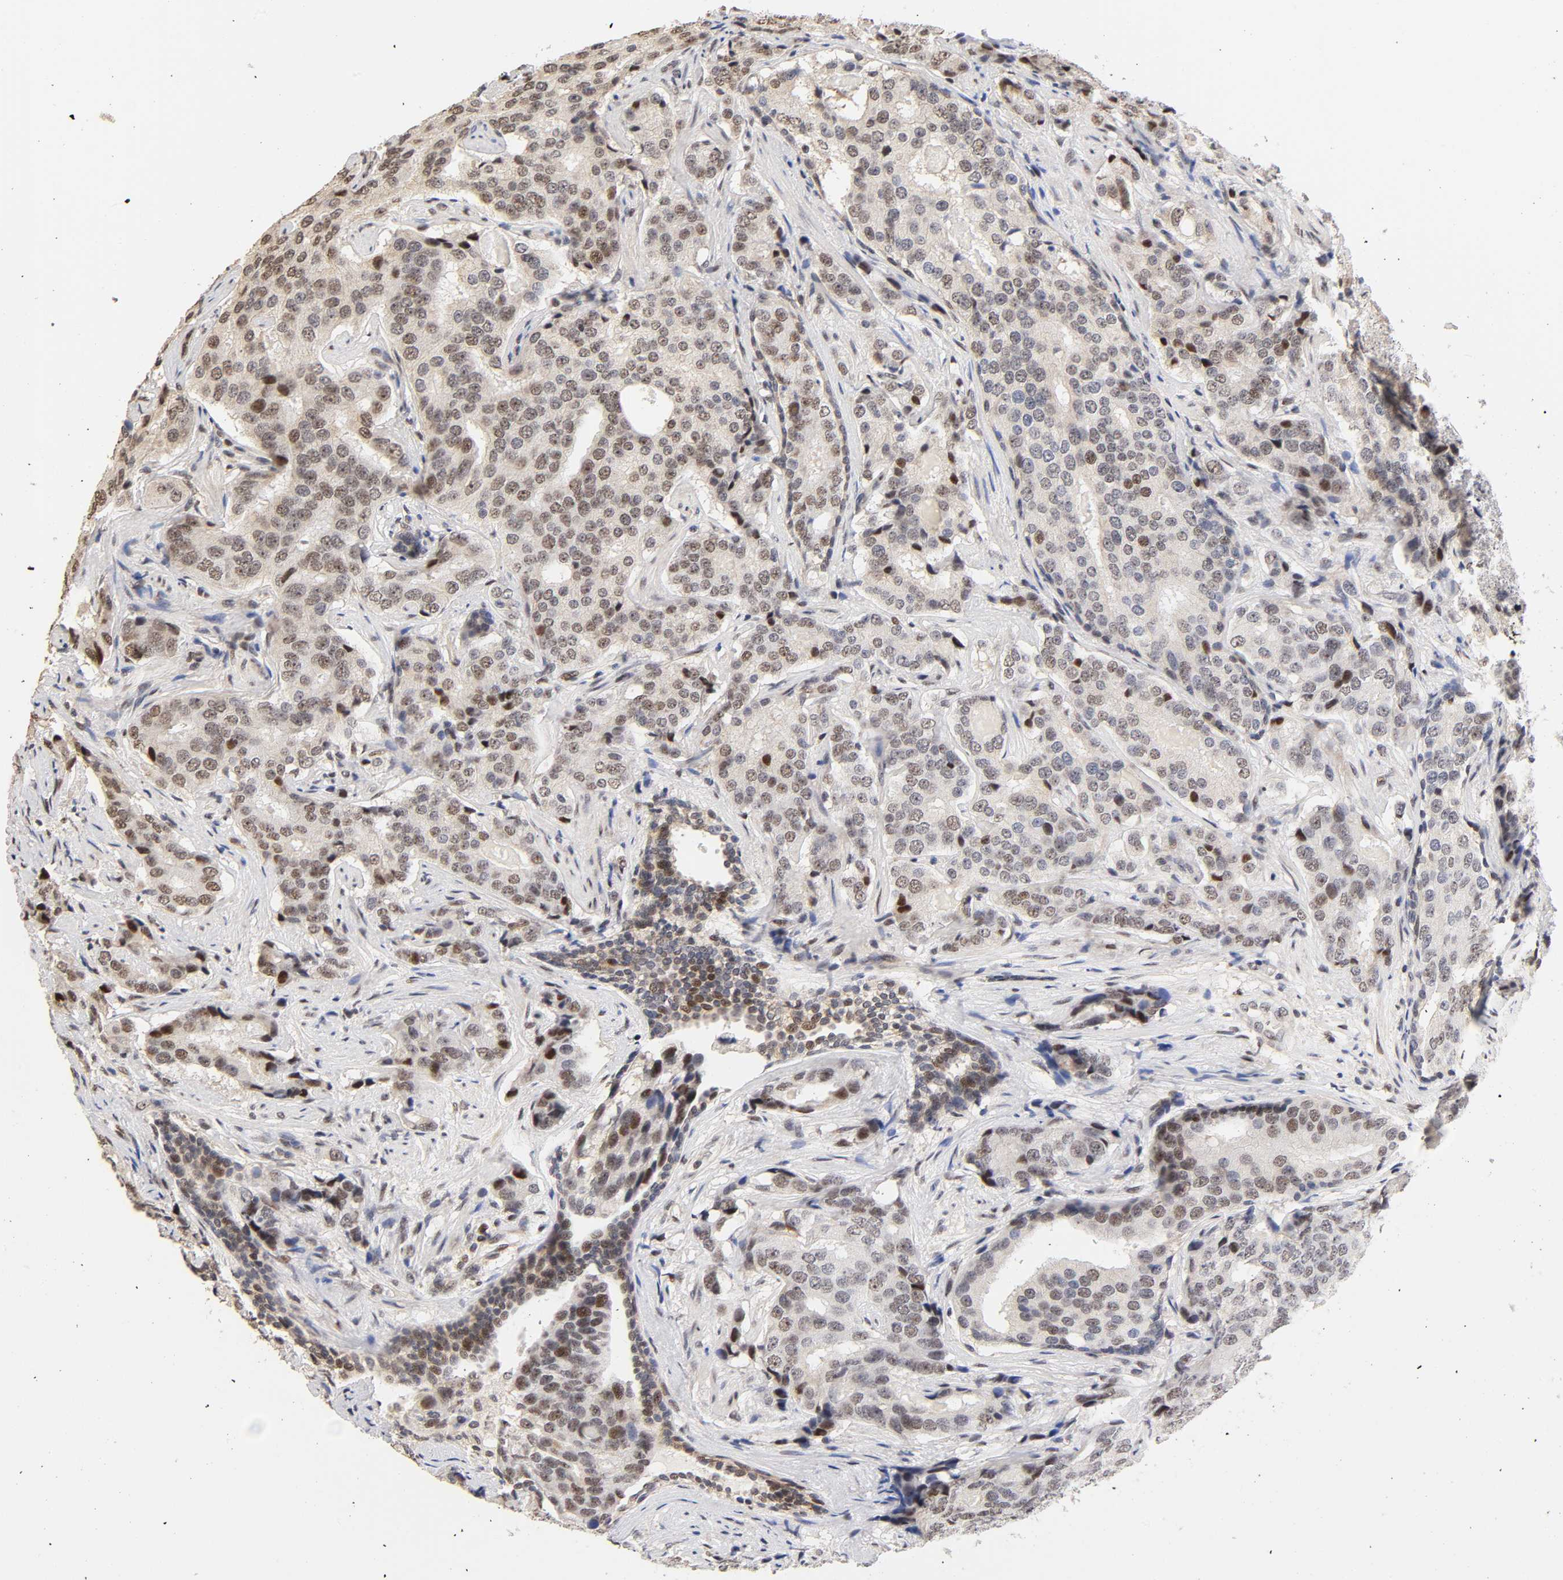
{"staining": {"intensity": "moderate", "quantity": "25%-75%", "location": "nuclear"}, "tissue": "prostate cancer", "cell_type": "Tumor cells", "image_type": "cancer", "snomed": [{"axis": "morphology", "description": "Adenocarcinoma, High grade"}, {"axis": "topography", "description": "Prostate"}], "caption": "This image reveals immunohistochemistry (IHC) staining of human prostate cancer, with medium moderate nuclear staining in about 25%-75% of tumor cells.", "gene": "TP53RK", "patient": {"sex": "male", "age": 58}}